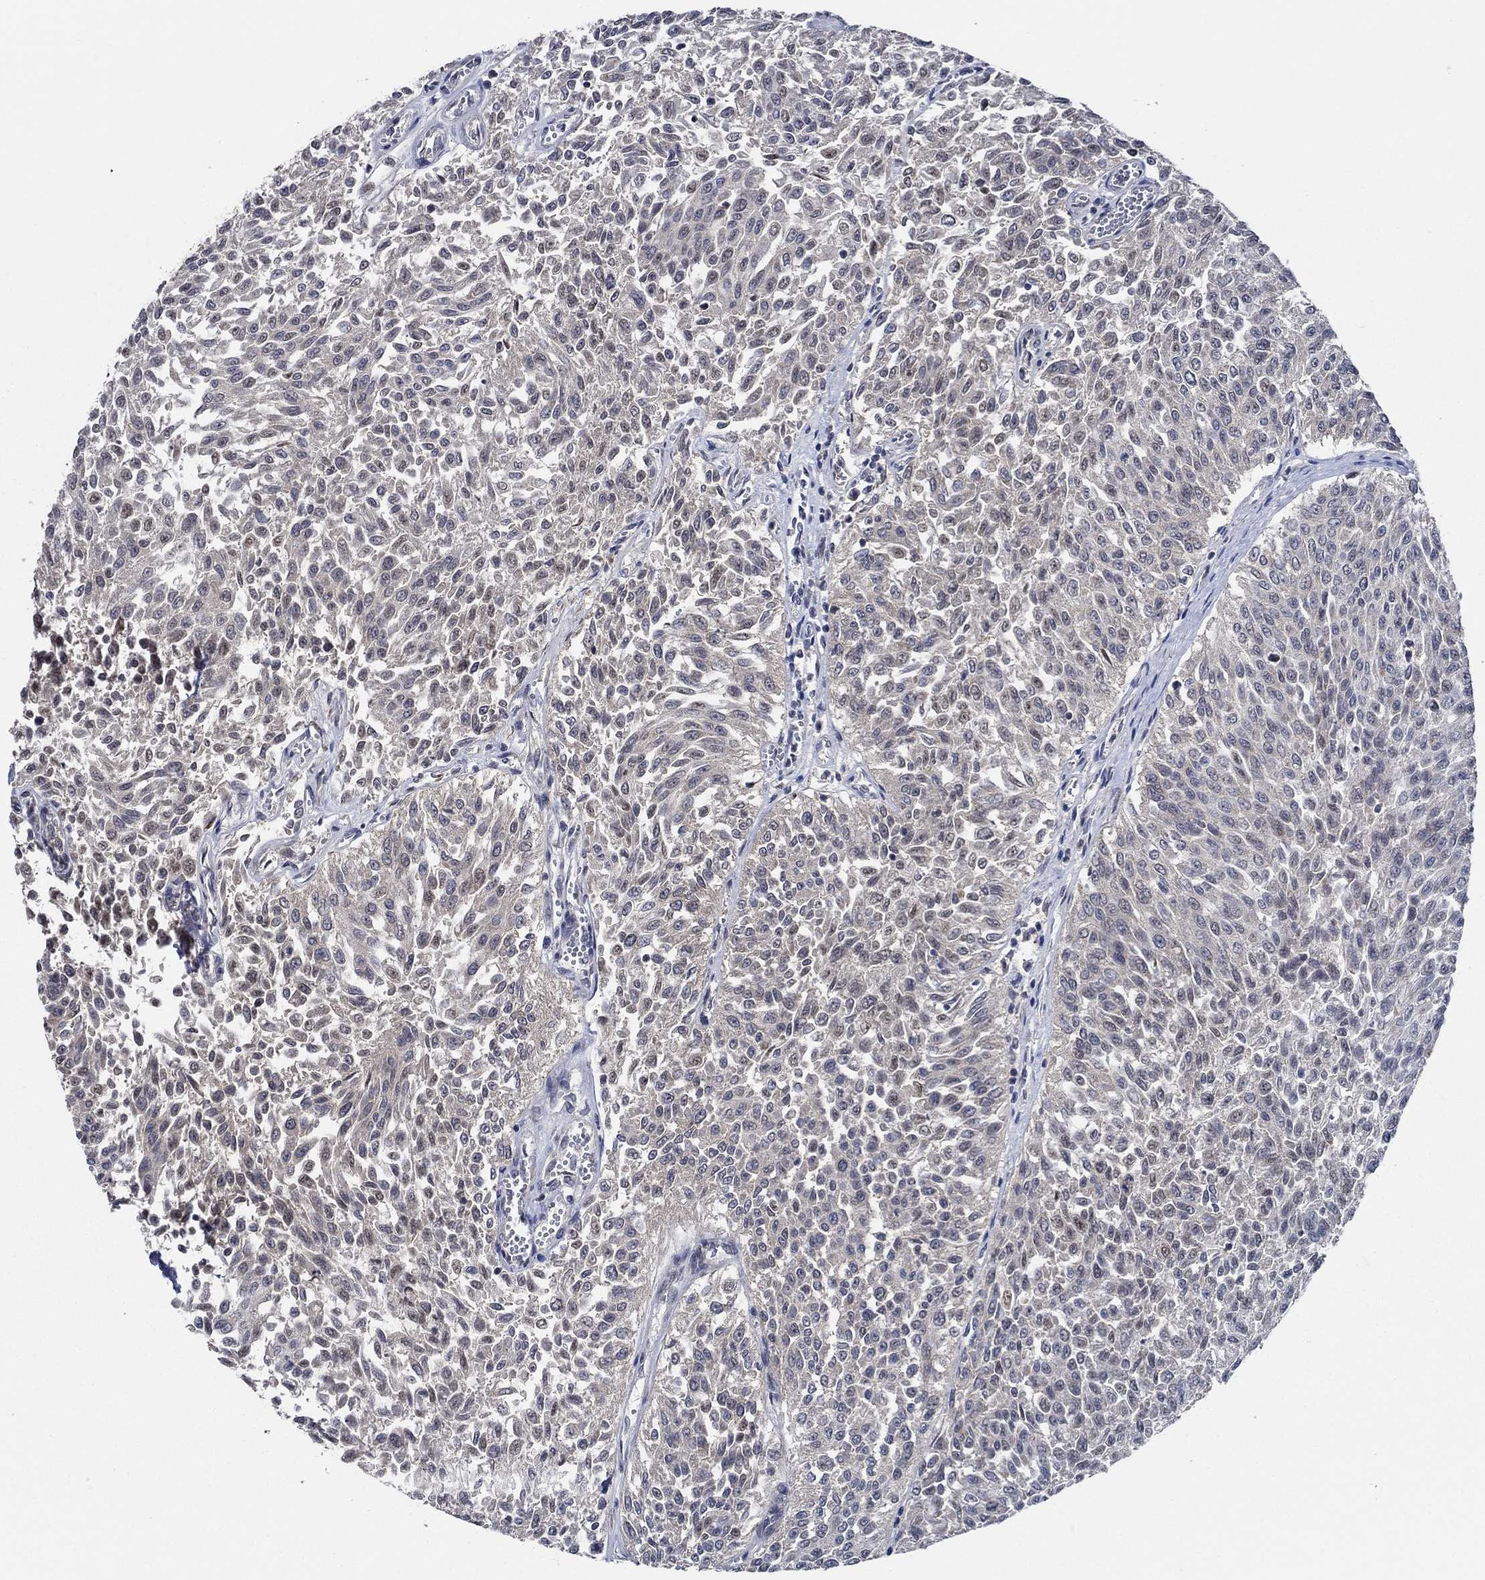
{"staining": {"intensity": "negative", "quantity": "none", "location": "none"}, "tissue": "urothelial cancer", "cell_type": "Tumor cells", "image_type": "cancer", "snomed": [{"axis": "morphology", "description": "Urothelial carcinoma, Low grade"}, {"axis": "topography", "description": "Urinary bladder"}], "caption": "Tumor cells are negative for brown protein staining in low-grade urothelial carcinoma. The staining was performed using DAB (3,3'-diaminobenzidine) to visualize the protein expression in brown, while the nuclei were stained in blue with hematoxylin (Magnification: 20x).", "gene": "DACT1", "patient": {"sex": "male", "age": 78}}